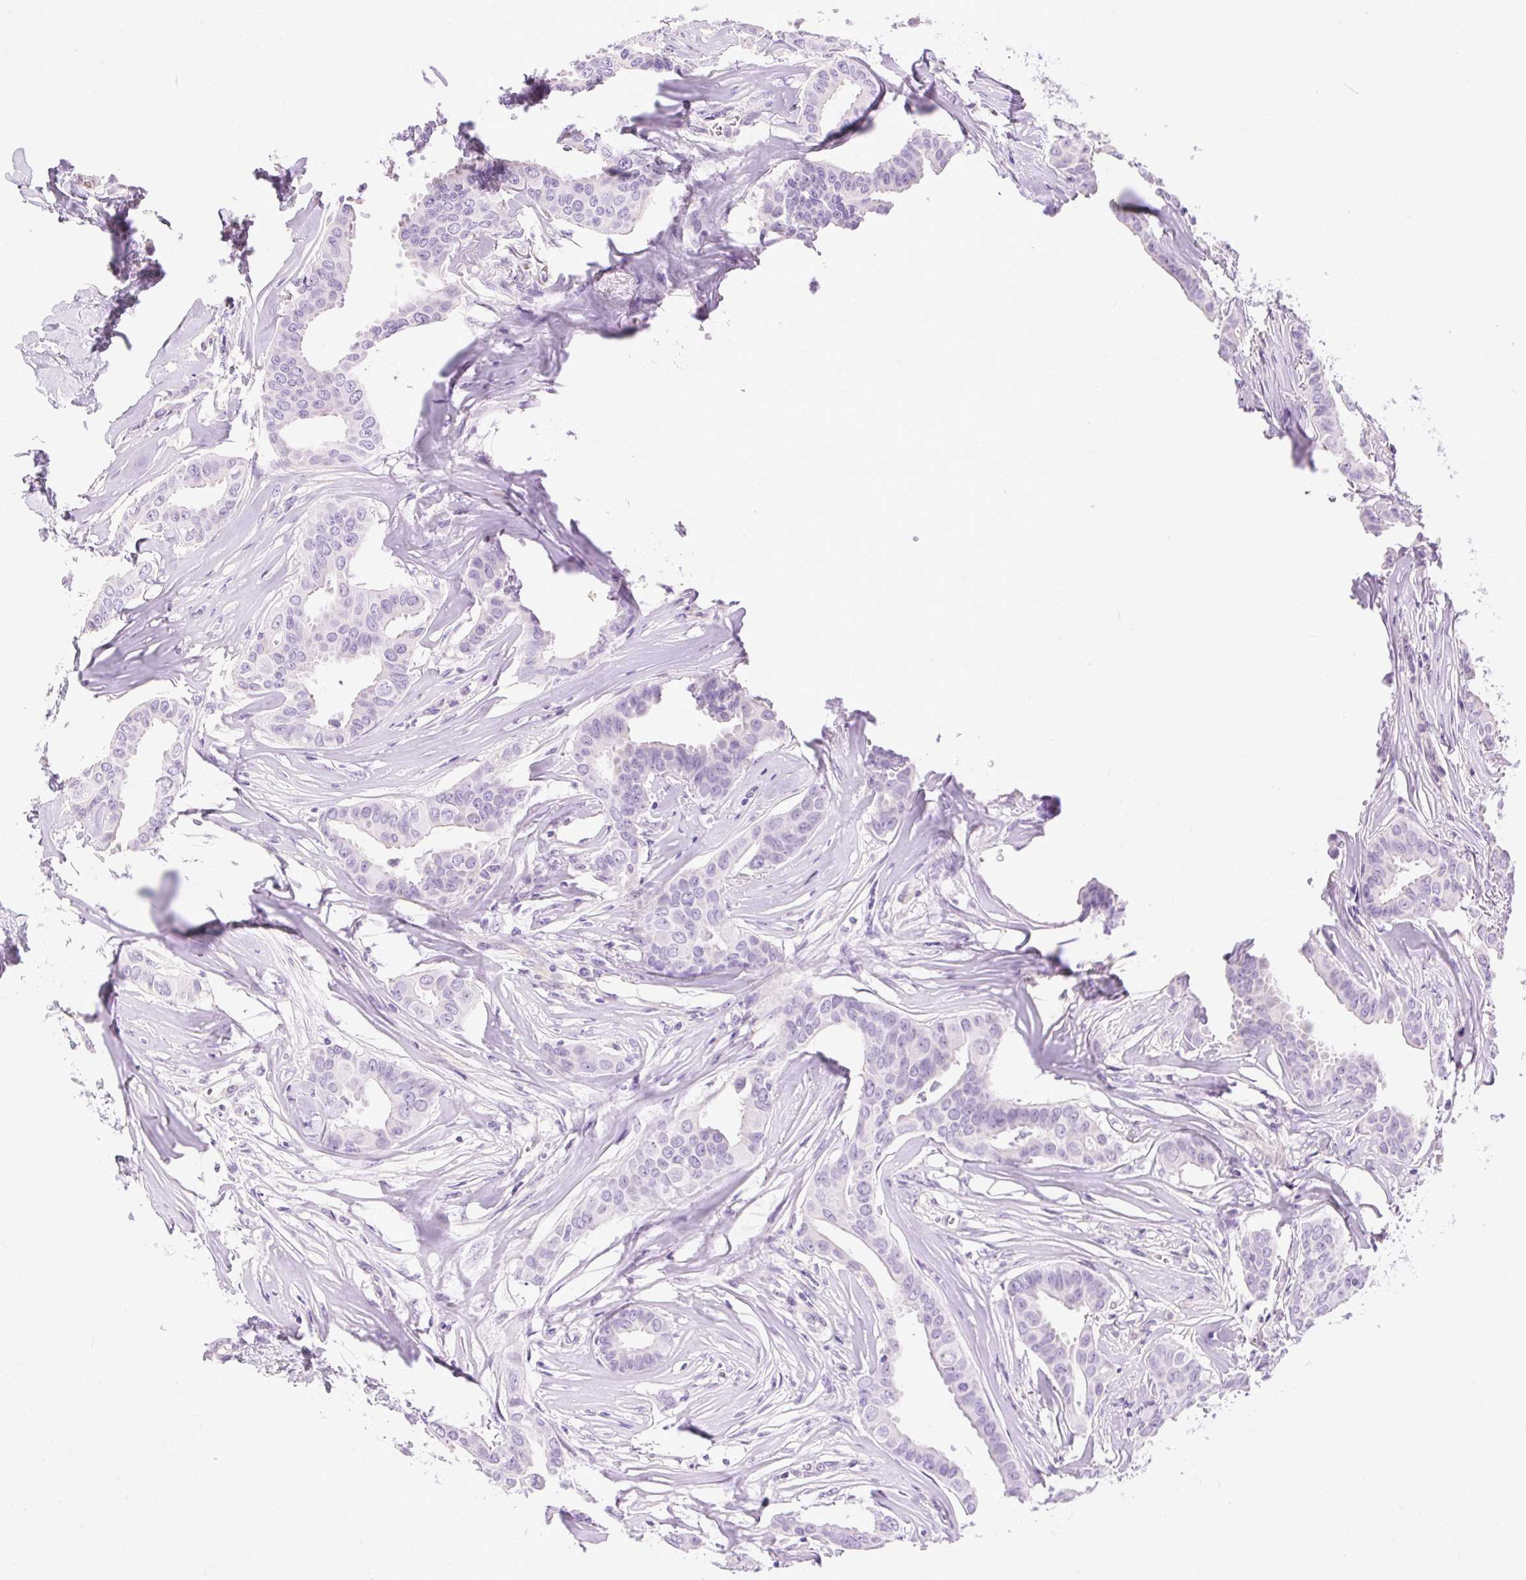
{"staining": {"intensity": "negative", "quantity": "none", "location": "none"}, "tissue": "breast cancer", "cell_type": "Tumor cells", "image_type": "cancer", "snomed": [{"axis": "morphology", "description": "Duct carcinoma"}, {"axis": "topography", "description": "Breast"}], "caption": "This is an immunohistochemistry histopathology image of human invasive ductal carcinoma (breast). There is no expression in tumor cells.", "gene": "SYCE2", "patient": {"sex": "female", "age": 45}}